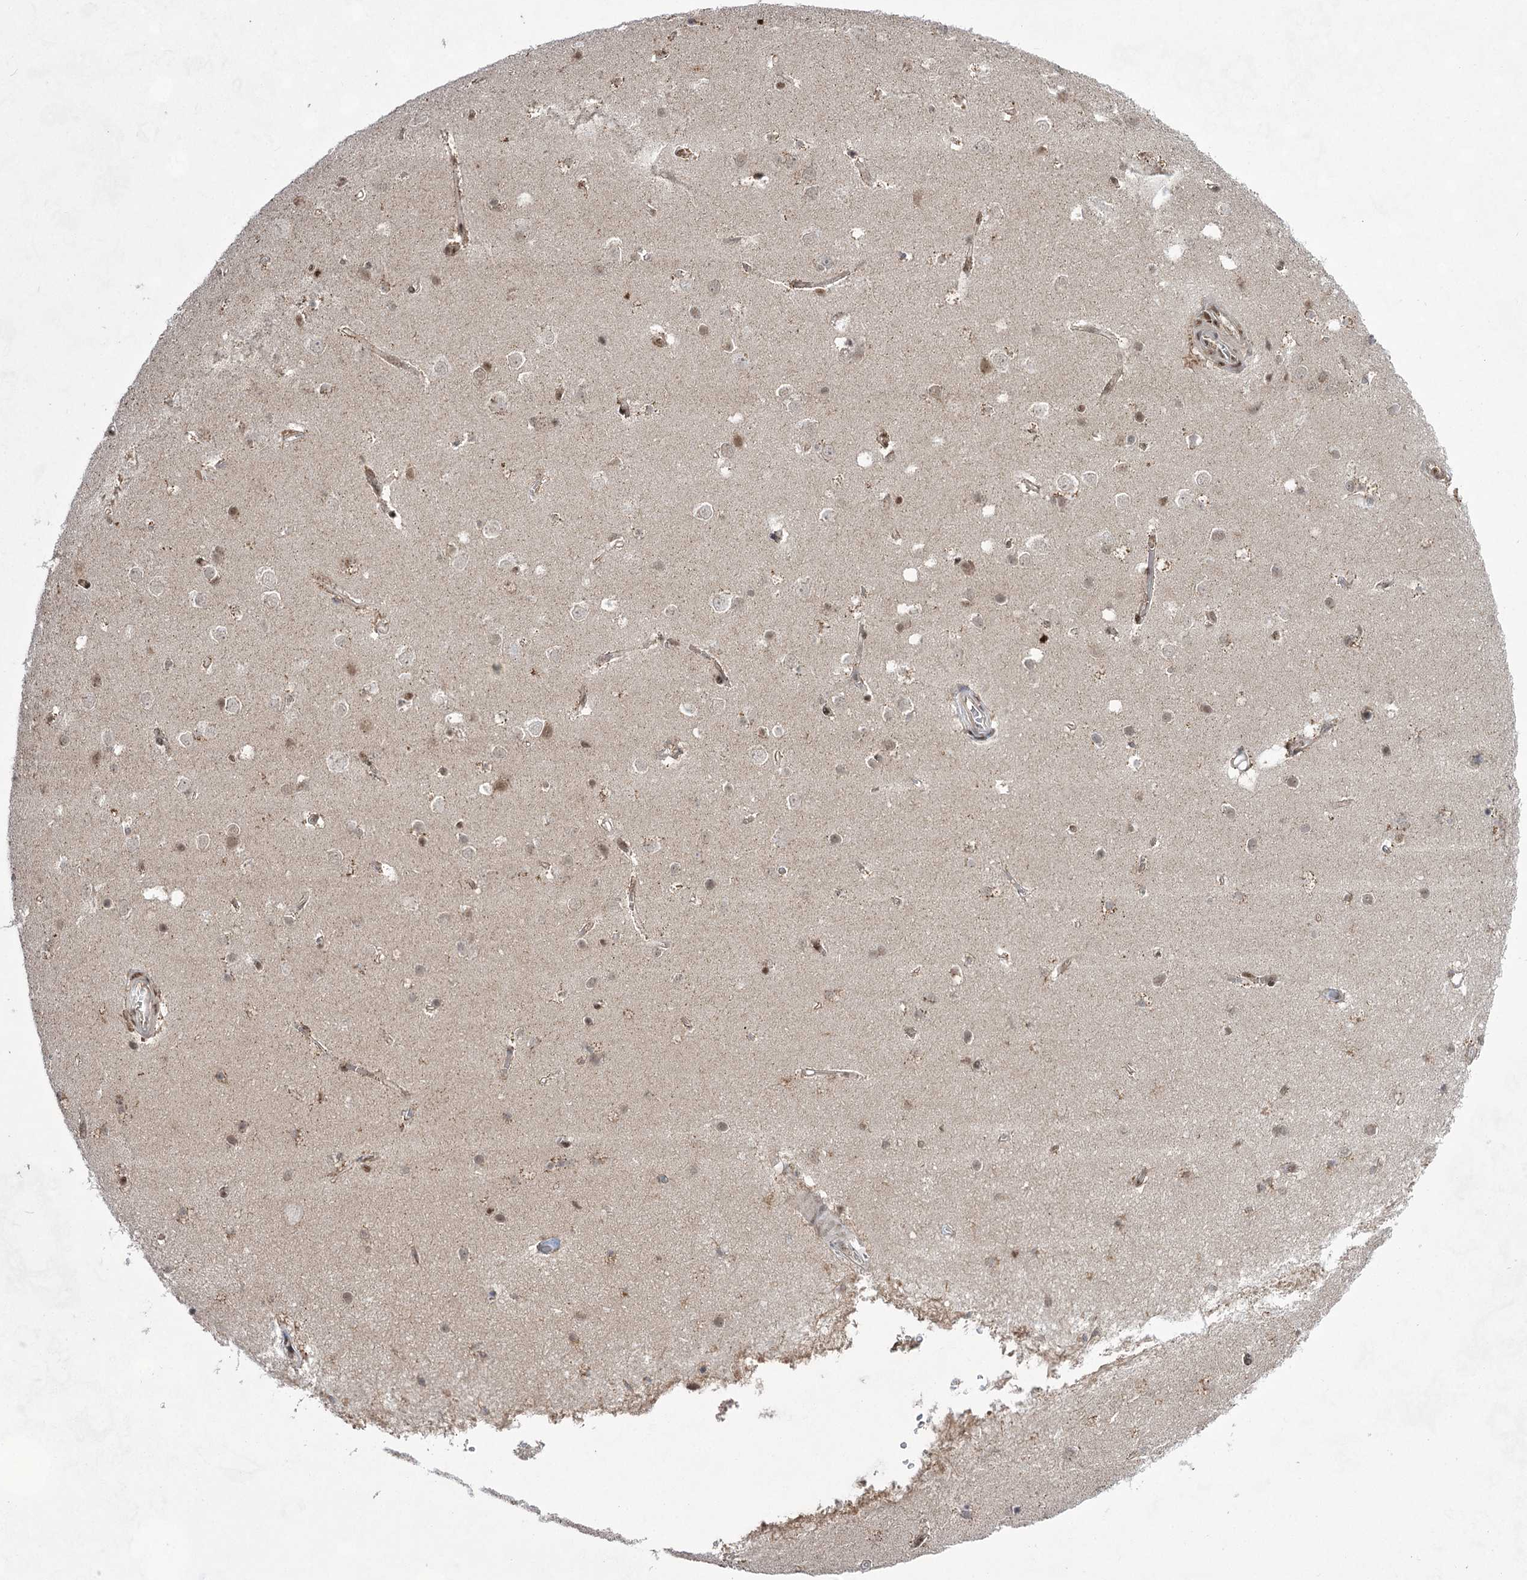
{"staining": {"intensity": "weak", "quantity": ">75%", "location": "cytoplasmic/membranous"}, "tissue": "cerebral cortex", "cell_type": "Endothelial cells", "image_type": "normal", "snomed": [{"axis": "morphology", "description": "Normal tissue, NOS"}, {"axis": "topography", "description": "Cerebral cortex"}], "caption": "Immunohistochemistry (IHC) (DAB) staining of unremarkable human cerebral cortex demonstrates weak cytoplasmic/membranous protein expression in approximately >75% of endothelial cells.", "gene": "ZCCHC8", "patient": {"sex": "male", "age": 54}}